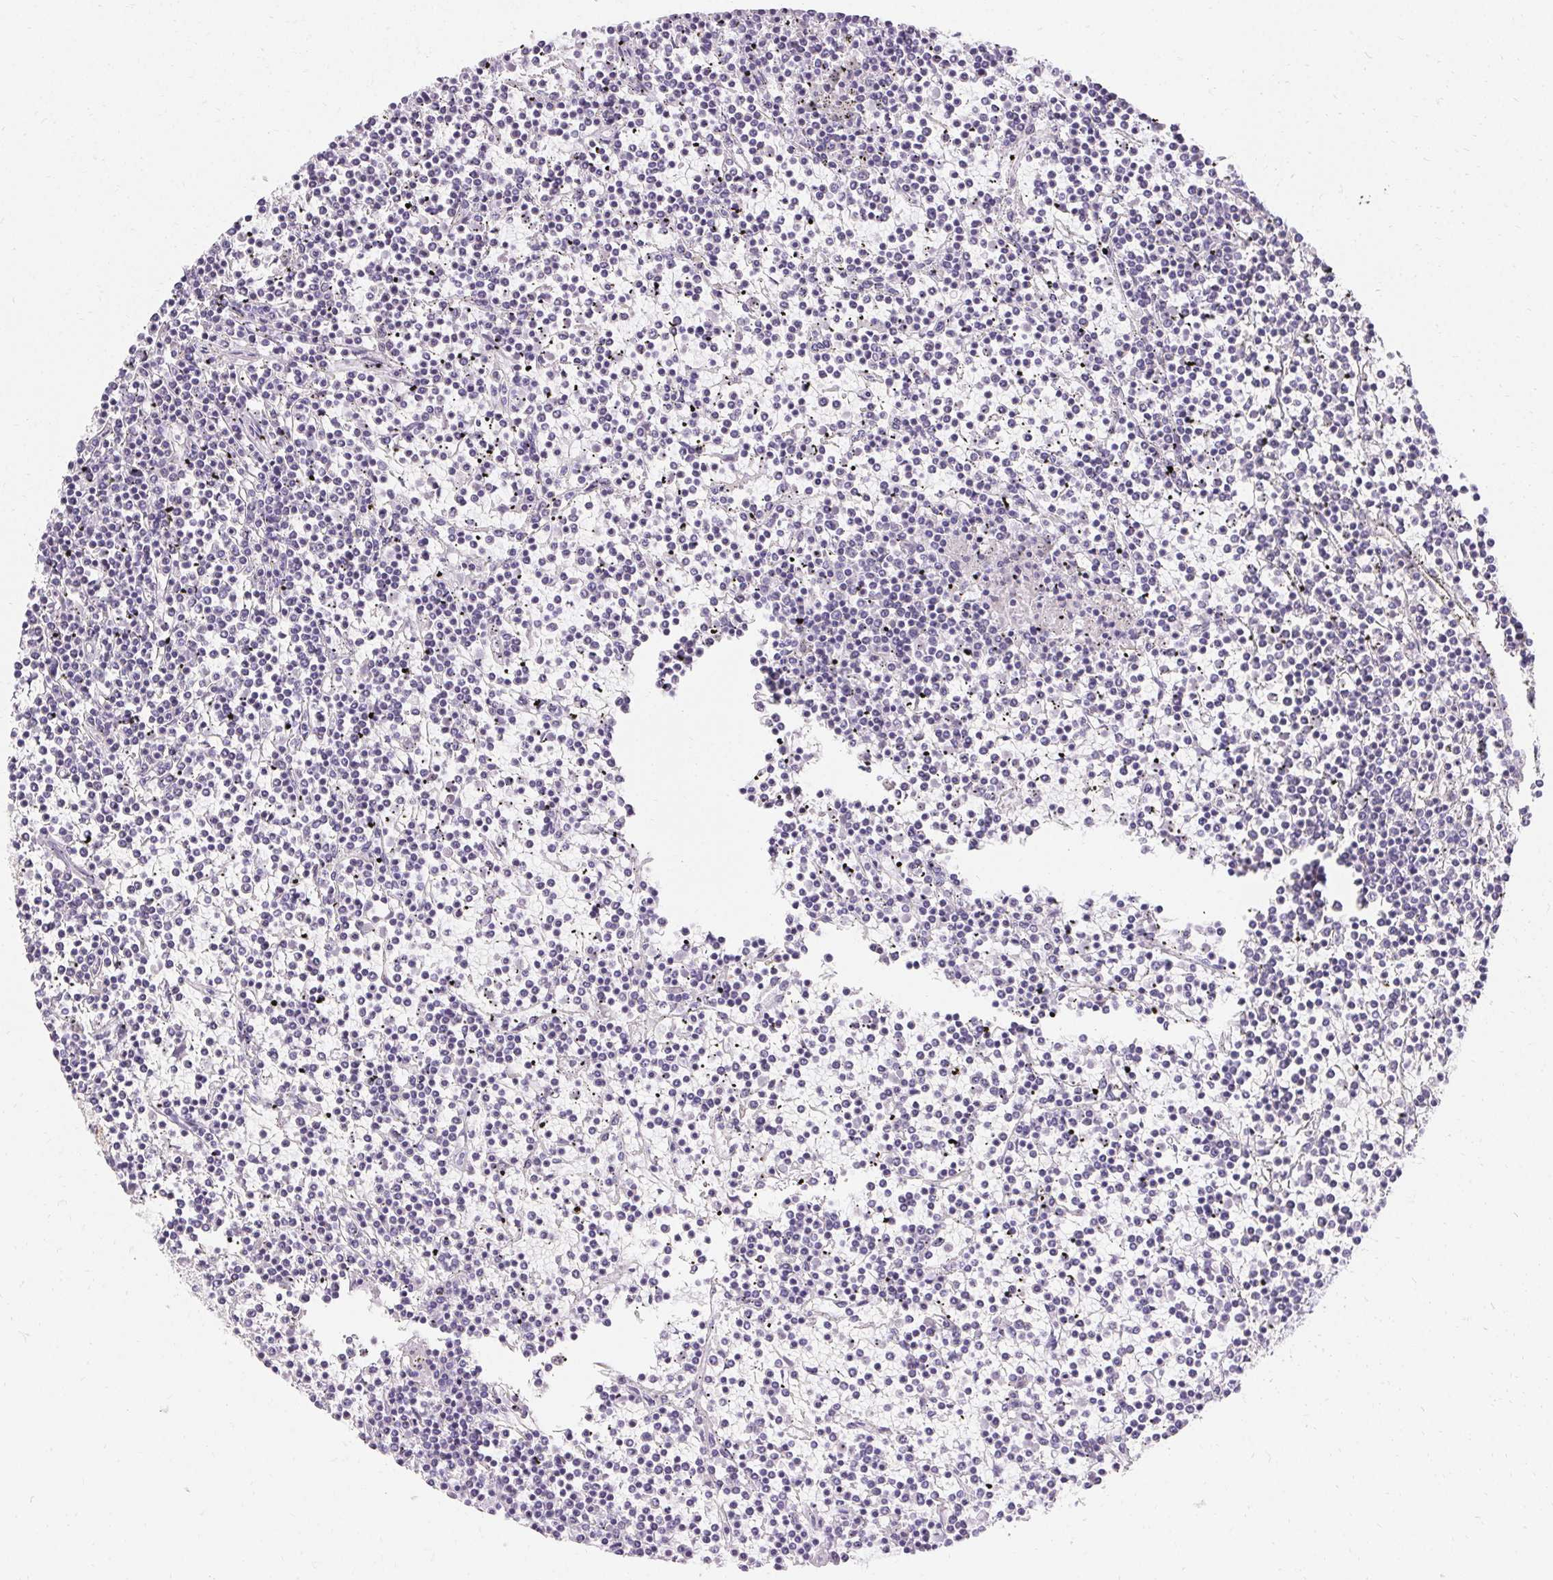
{"staining": {"intensity": "negative", "quantity": "none", "location": "none"}, "tissue": "lymphoma", "cell_type": "Tumor cells", "image_type": "cancer", "snomed": [{"axis": "morphology", "description": "Malignant lymphoma, non-Hodgkin's type, Low grade"}, {"axis": "topography", "description": "Spleen"}], "caption": "Tumor cells show no significant protein positivity in lymphoma.", "gene": "ASGR2", "patient": {"sex": "female", "age": 19}}